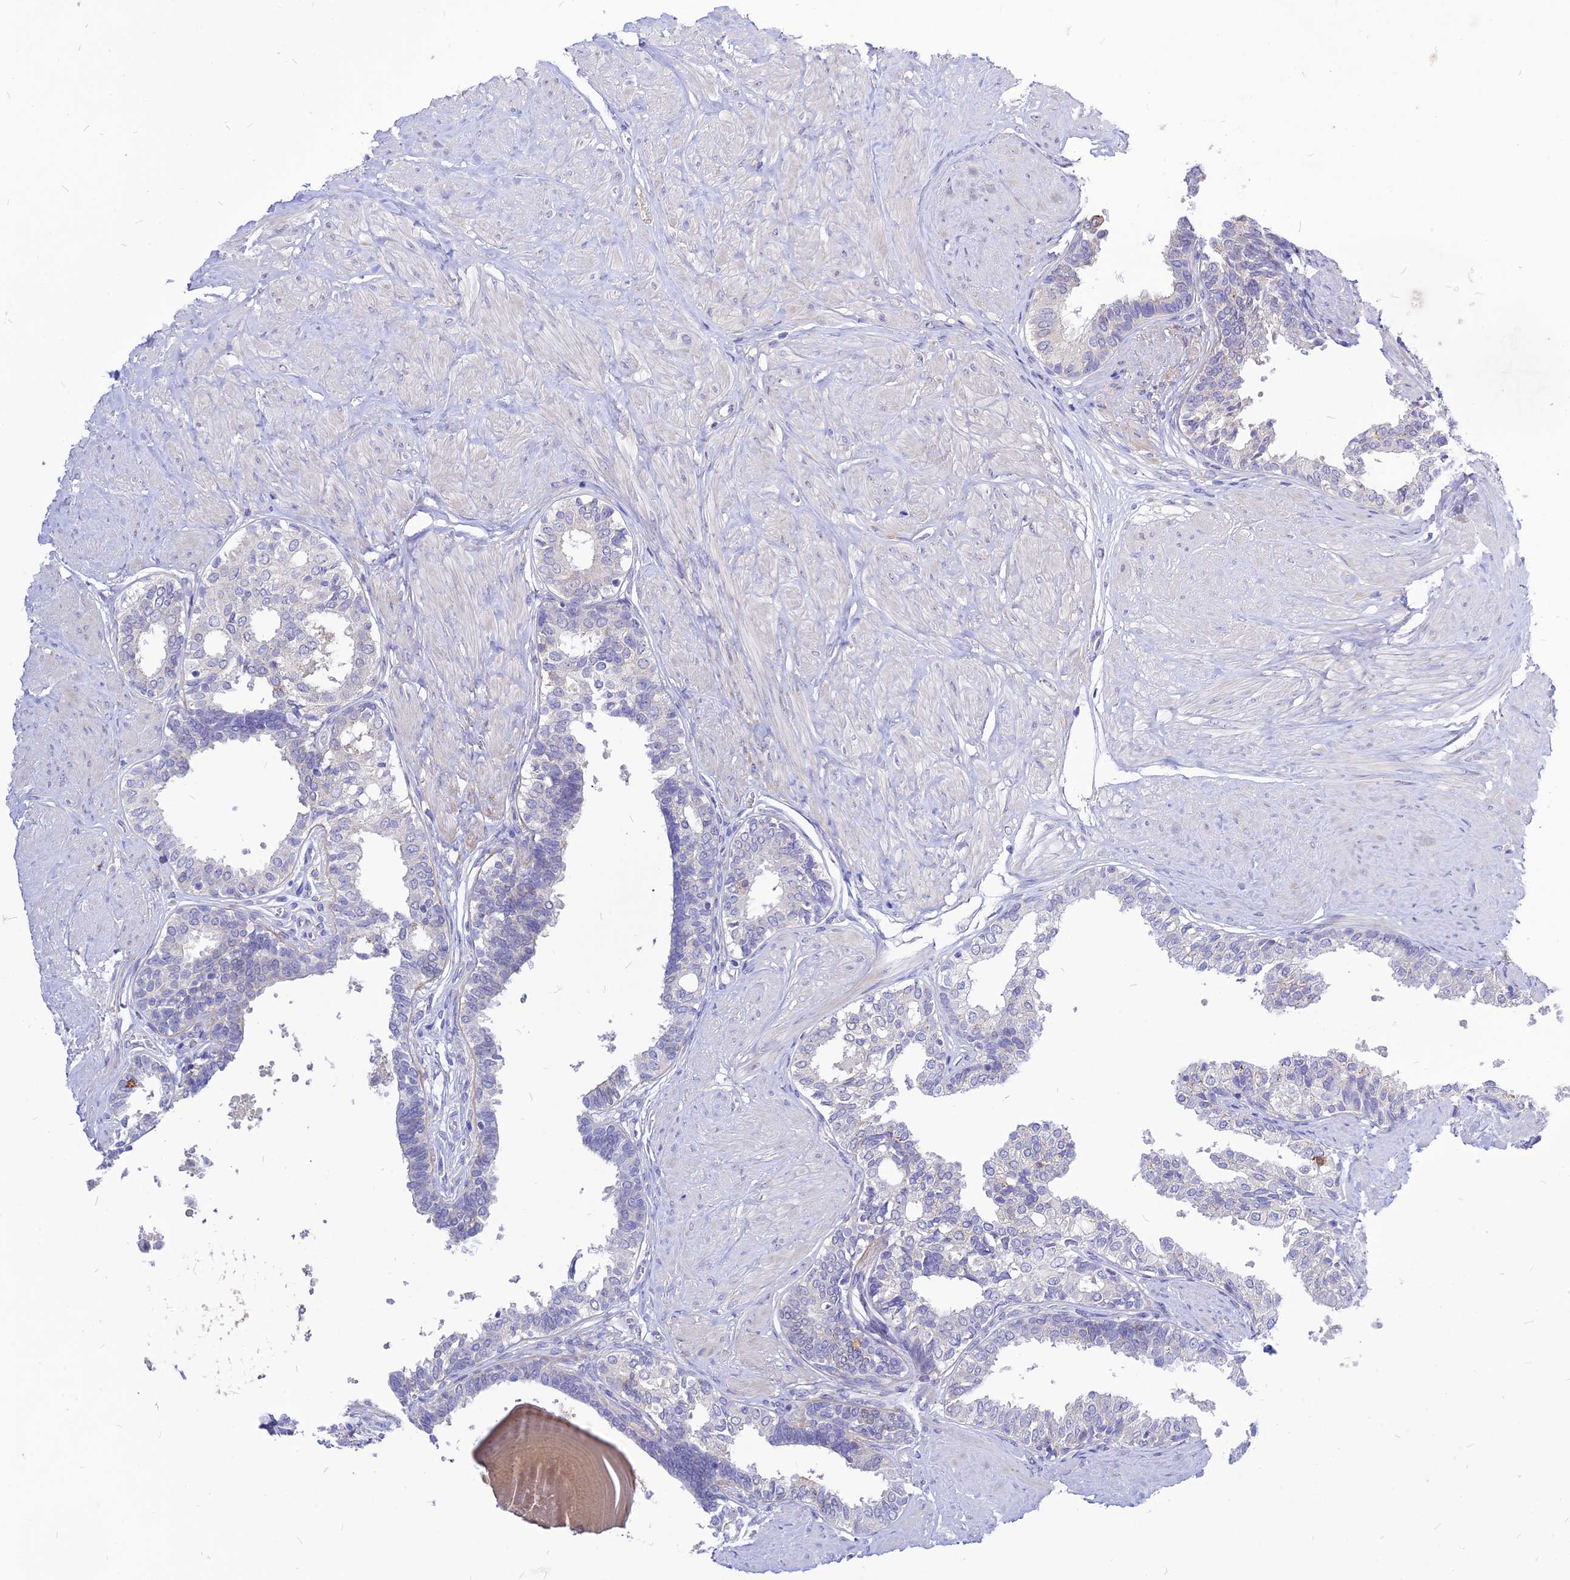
{"staining": {"intensity": "negative", "quantity": "none", "location": "none"}, "tissue": "prostate", "cell_type": "Glandular cells", "image_type": "normal", "snomed": [{"axis": "morphology", "description": "Normal tissue, NOS"}, {"axis": "topography", "description": "Prostate"}], "caption": "The micrograph demonstrates no staining of glandular cells in unremarkable prostate. The staining is performed using DAB brown chromogen with nuclei counter-stained in using hematoxylin.", "gene": "CZIB", "patient": {"sex": "male", "age": 48}}